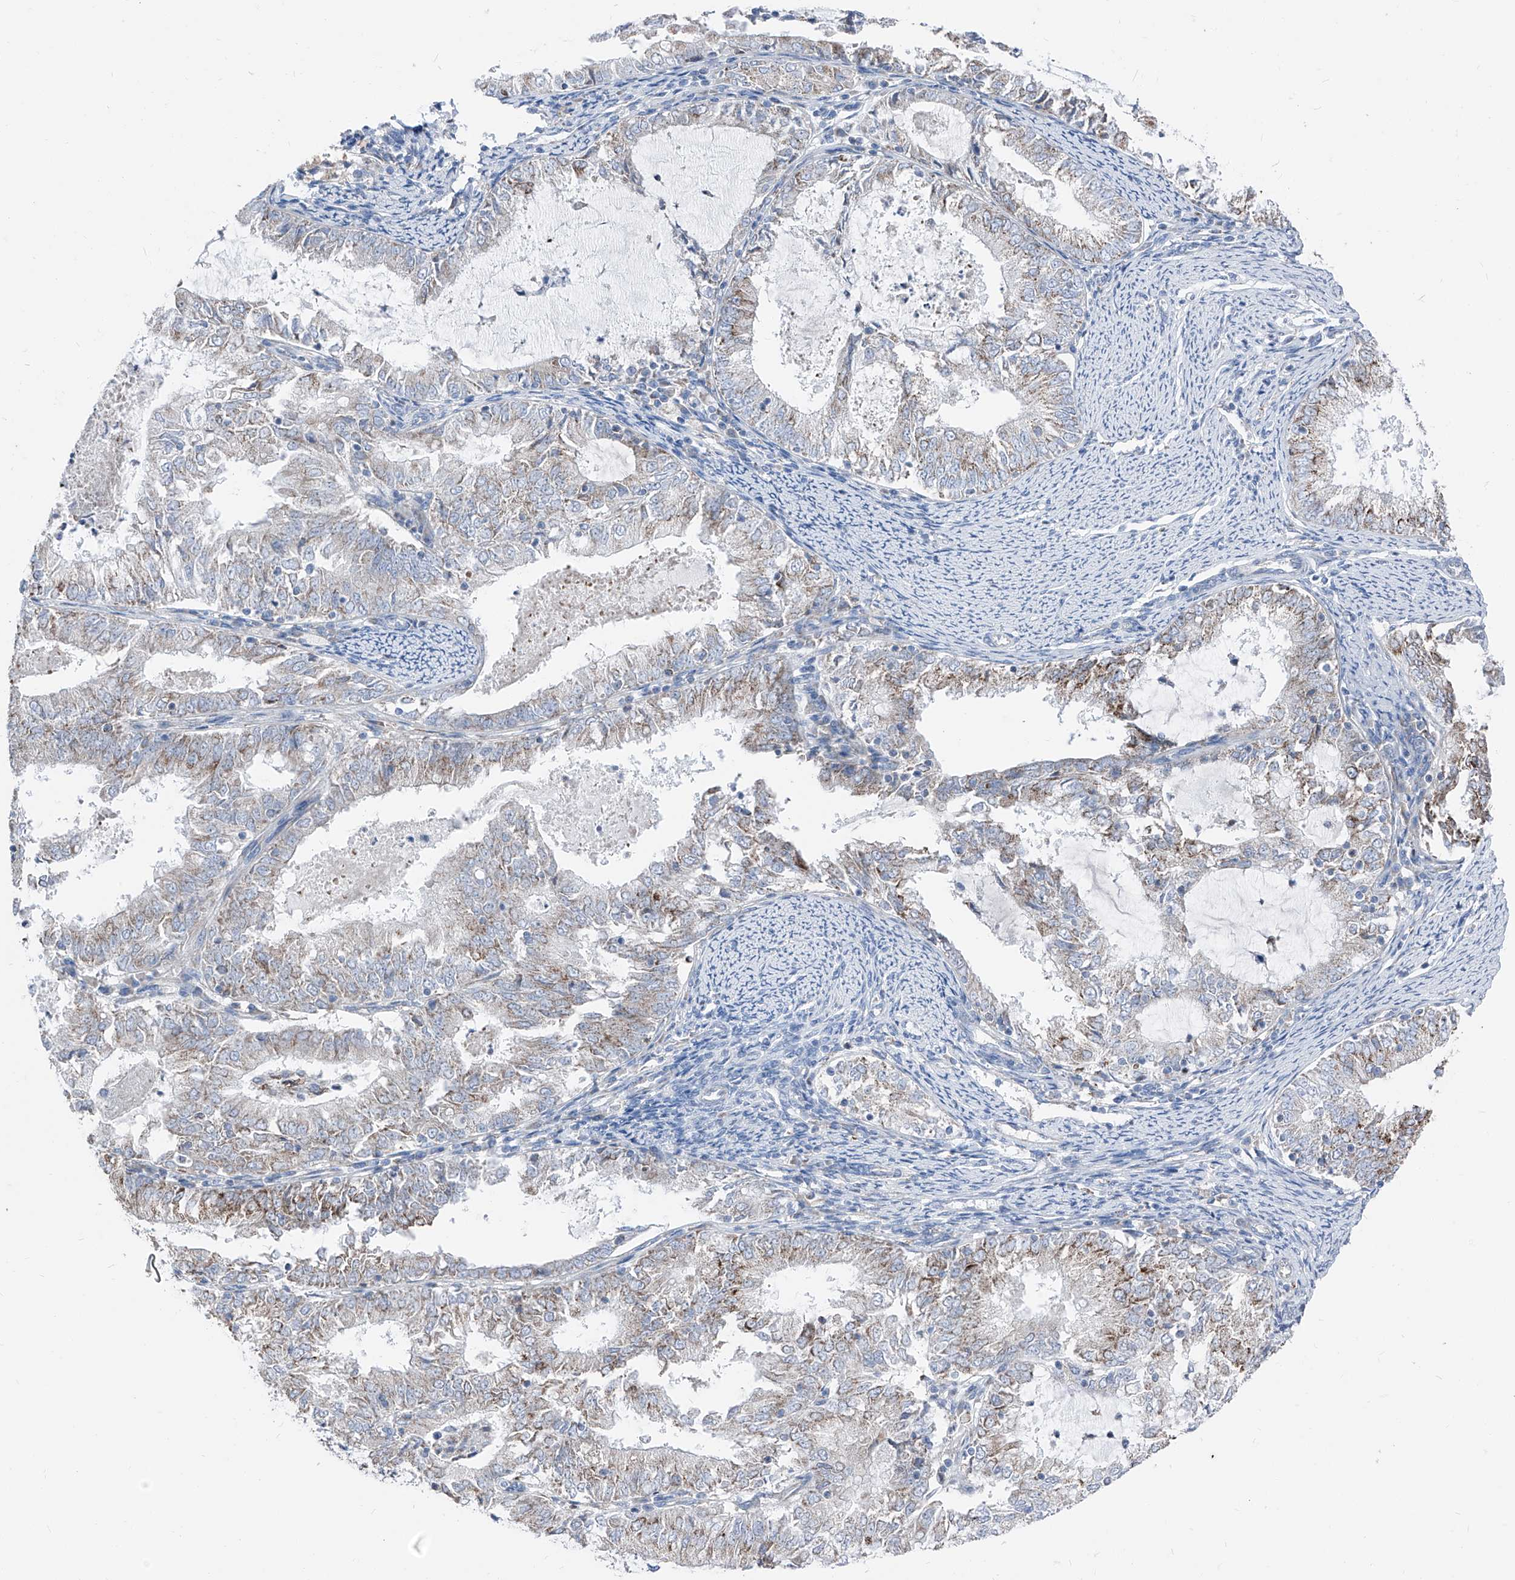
{"staining": {"intensity": "moderate", "quantity": "<25%", "location": "cytoplasmic/membranous"}, "tissue": "endometrial cancer", "cell_type": "Tumor cells", "image_type": "cancer", "snomed": [{"axis": "morphology", "description": "Adenocarcinoma, NOS"}, {"axis": "topography", "description": "Endometrium"}], "caption": "Immunohistochemistry staining of adenocarcinoma (endometrial), which shows low levels of moderate cytoplasmic/membranous expression in approximately <25% of tumor cells indicating moderate cytoplasmic/membranous protein positivity. The staining was performed using DAB (brown) for protein detection and nuclei were counterstained in hematoxylin (blue).", "gene": "AGPS", "patient": {"sex": "female", "age": 57}}